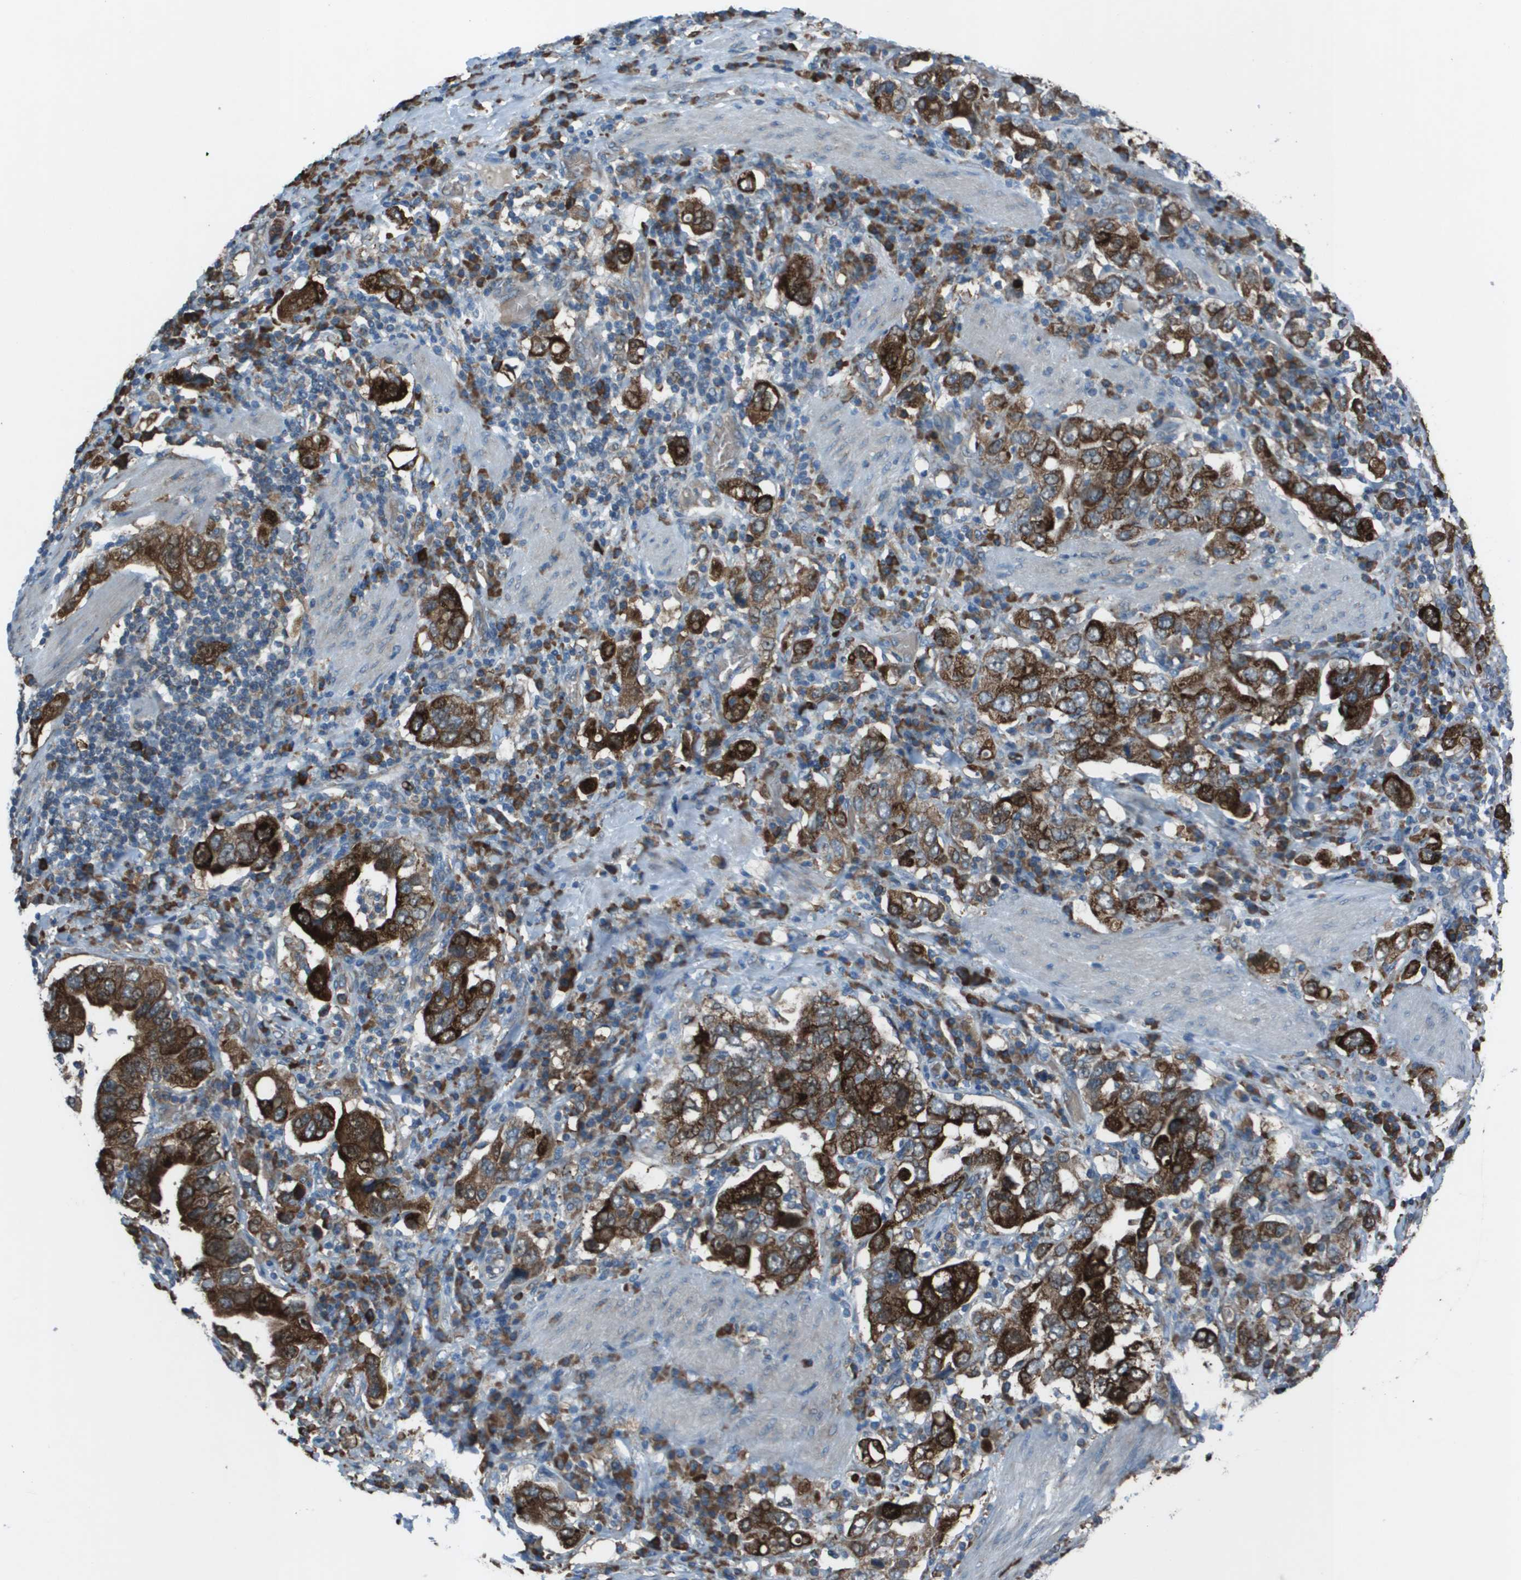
{"staining": {"intensity": "strong", "quantity": ">75%", "location": "cytoplasmic/membranous"}, "tissue": "stomach cancer", "cell_type": "Tumor cells", "image_type": "cancer", "snomed": [{"axis": "morphology", "description": "Adenocarcinoma, NOS"}, {"axis": "topography", "description": "Stomach, upper"}], "caption": "Protein staining displays strong cytoplasmic/membranous positivity in approximately >75% of tumor cells in stomach adenocarcinoma.", "gene": "UTS2", "patient": {"sex": "male", "age": 62}}